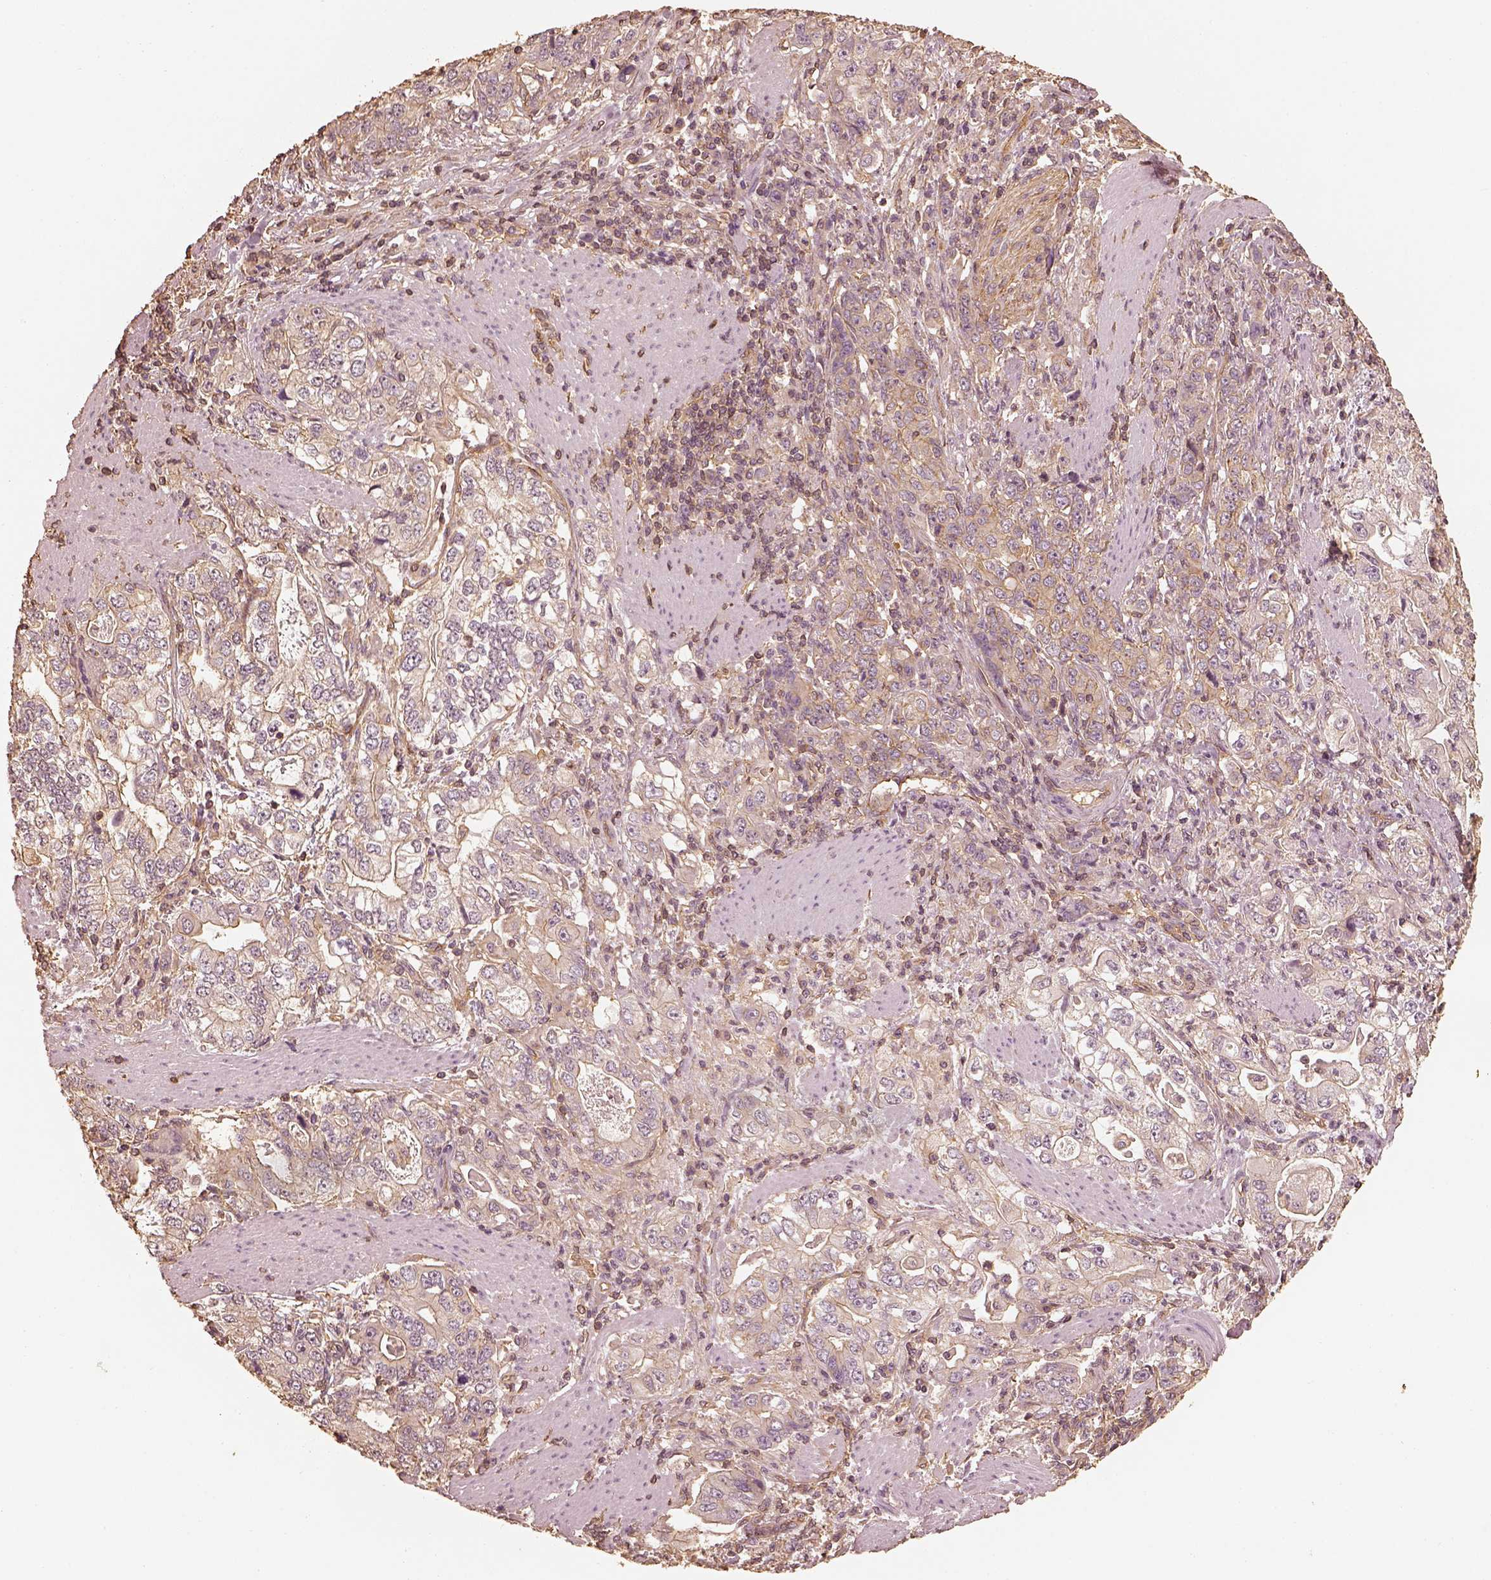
{"staining": {"intensity": "weak", "quantity": ">75%", "location": "cytoplasmic/membranous"}, "tissue": "stomach cancer", "cell_type": "Tumor cells", "image_type": "cancer", "snomed": [{"axis": "morphology", "description": "Adenocarcinoma, NOS"}, {"axis": "topography", "description": "Stomach, lower"}], "caption": "A high-resolution micrograph shows IHC staining of stomach cancer (adenocarcinoma), which displays weak cytoplasmic/membranous staining in approximately >75% of tumor cells. (Stains: DAB in brown, nuclei in blue, Microscopy: brightfield microscopy at high magnification).", "gene": "WDR7", "patient": {"sex": "female", "age": 72}}